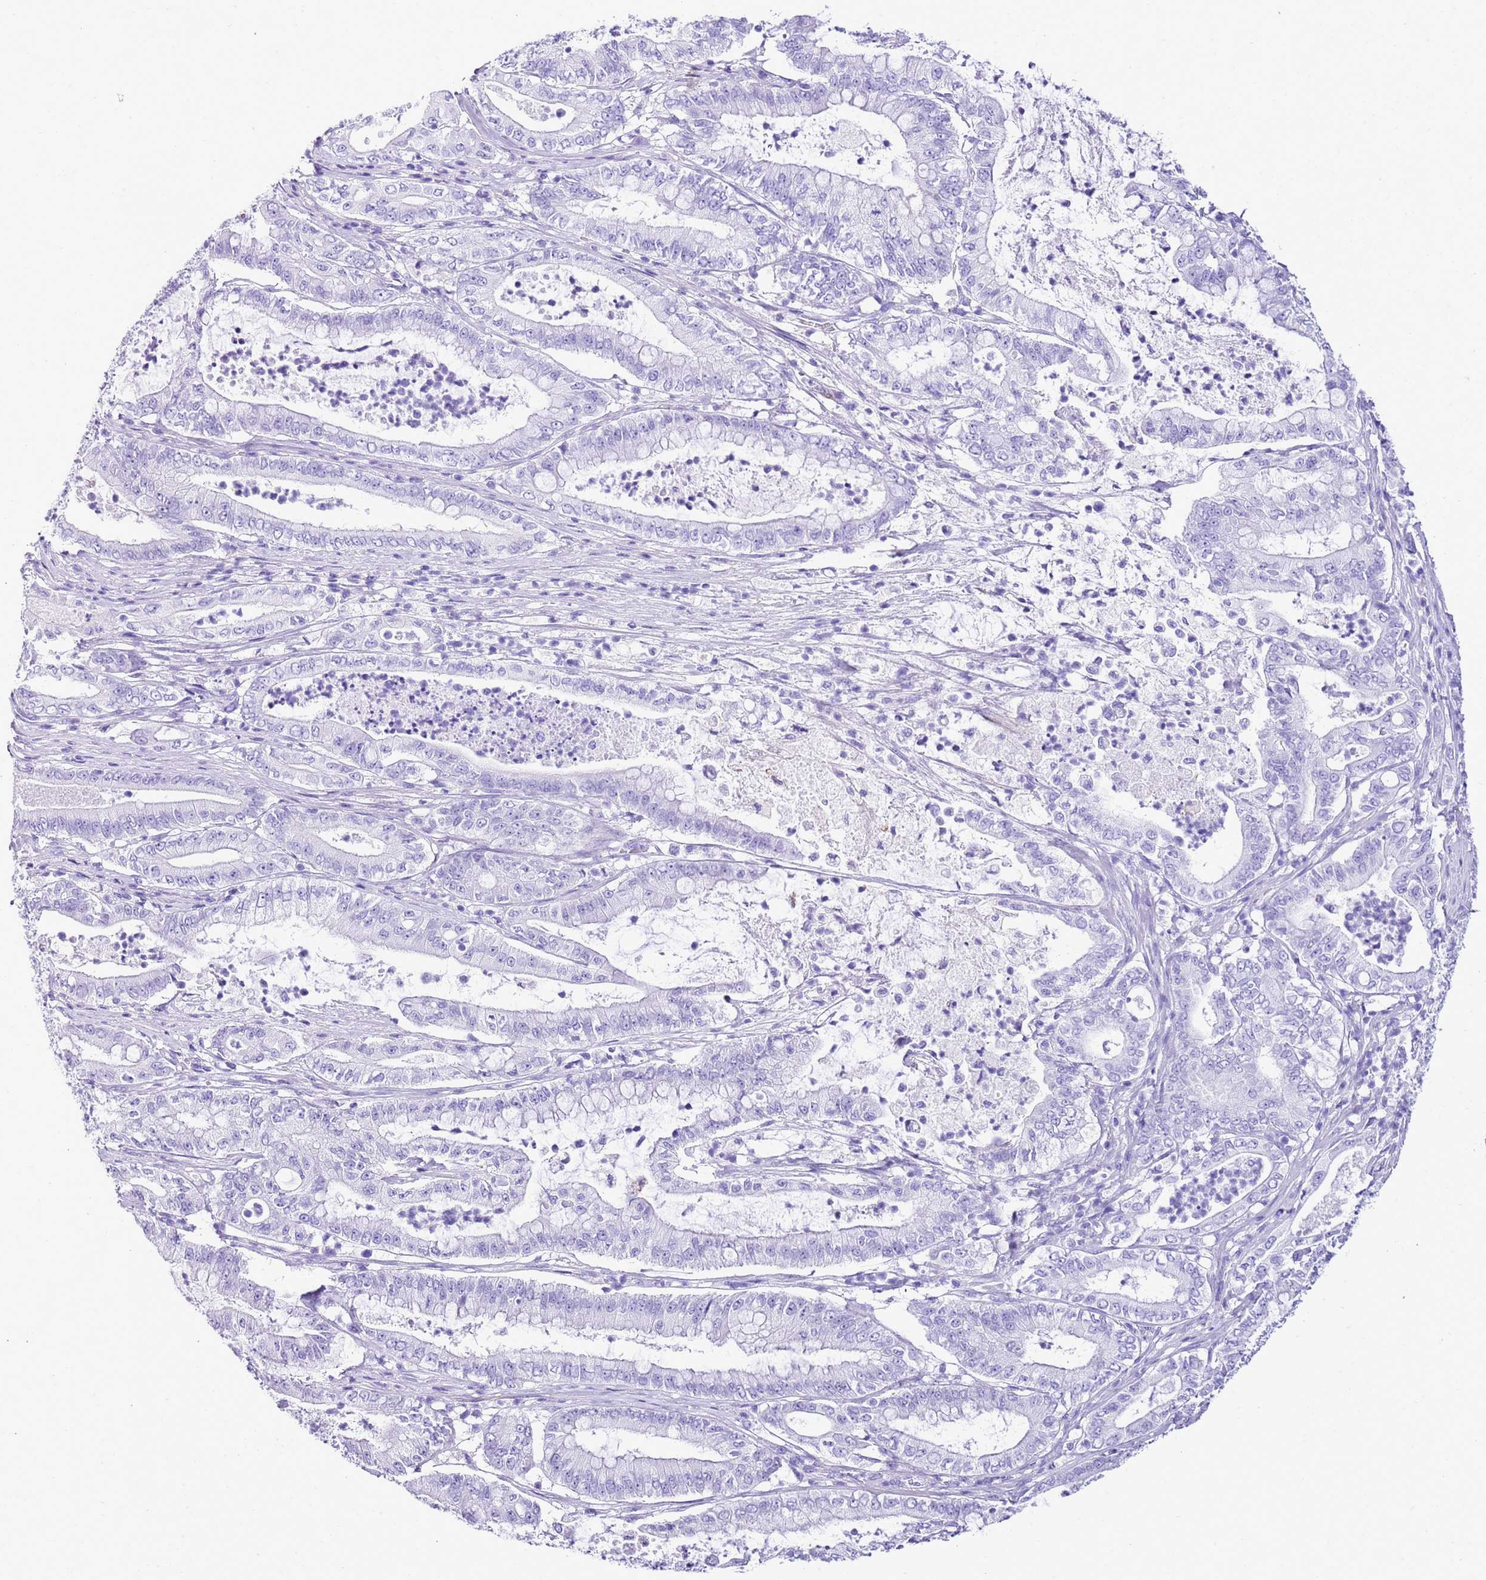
{"staining": {"intensity": "negative", "quantity": "none", "location": "none"}, "tissue": "pancreatic cancer", "cell_type": "Tumor cells", "image_type": "cancer", "snomed": [{"axis": "morphology", "description": "Adenocarcinoma, NOS"}, {"axis": "topography", "description": "Pancreas"}], "caption": "Tumor cells show no significant staining in pancreatic adenocarcinoma.", "gene": "KCNC1", "patient": {"sex": "male", "age": 71}}